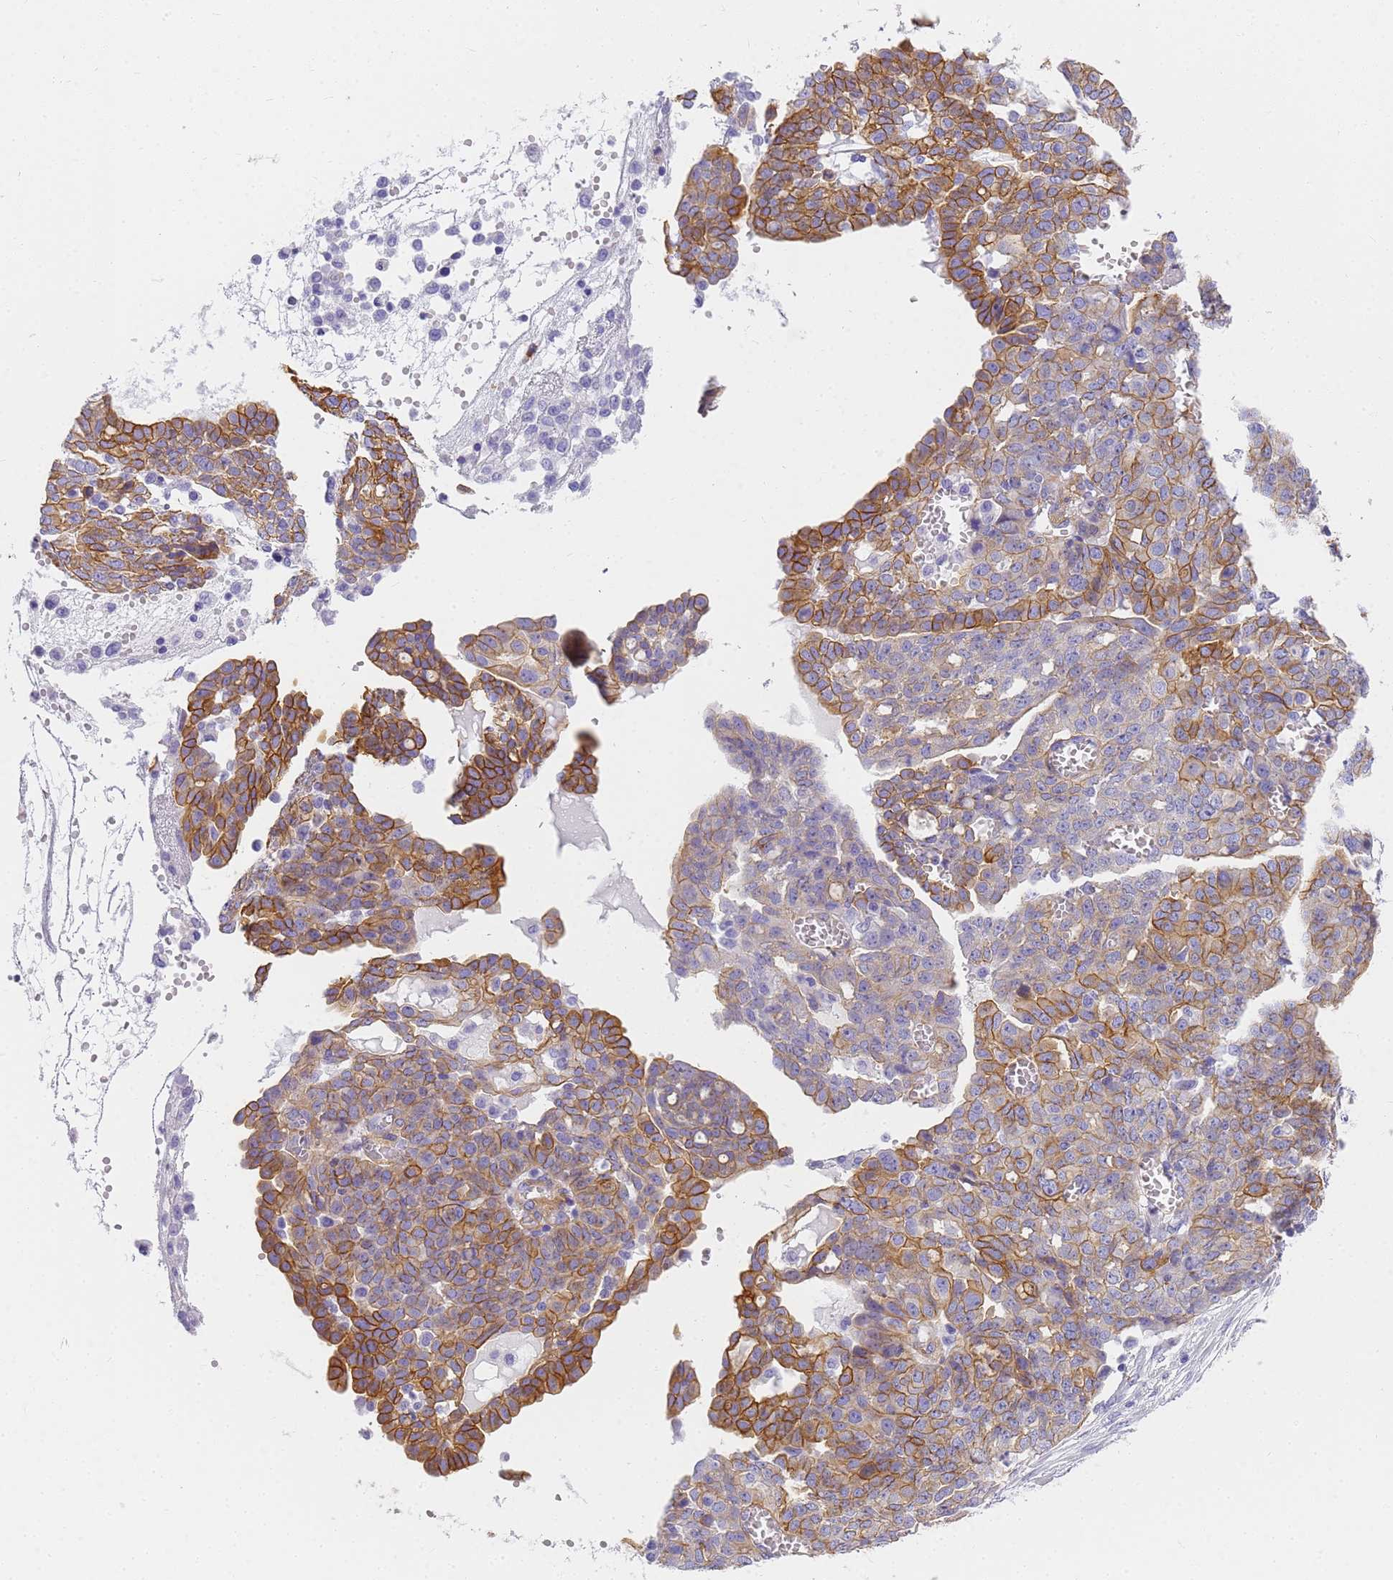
{"staining": {"intensity": "moderate", "quantity": "25%-75%", "location": "cytoplasmic/membranous"}, "tissue": "ovarian cancer", "cell_type": "Tumor cells", "image_type": "cancer", "snomed": [{"axis": "morphology", "description": "Cystadenocarcinoma, serous, NOS"}, {"axis": "topography", "description": "Soft tissue"}, {"axis": "topography", "description": "Ovary"}], "caption": "DAB (3,3'-diaminobenzidine) immunohistochemical staining of human ovarian serous cystadenocarcinoma exhibits moderate cytoplasmic/membranous protein staining in about 25%-75% of tumor cells.", "gene": "MVB12A", "patient": {"sex": "female", "age": 57}}